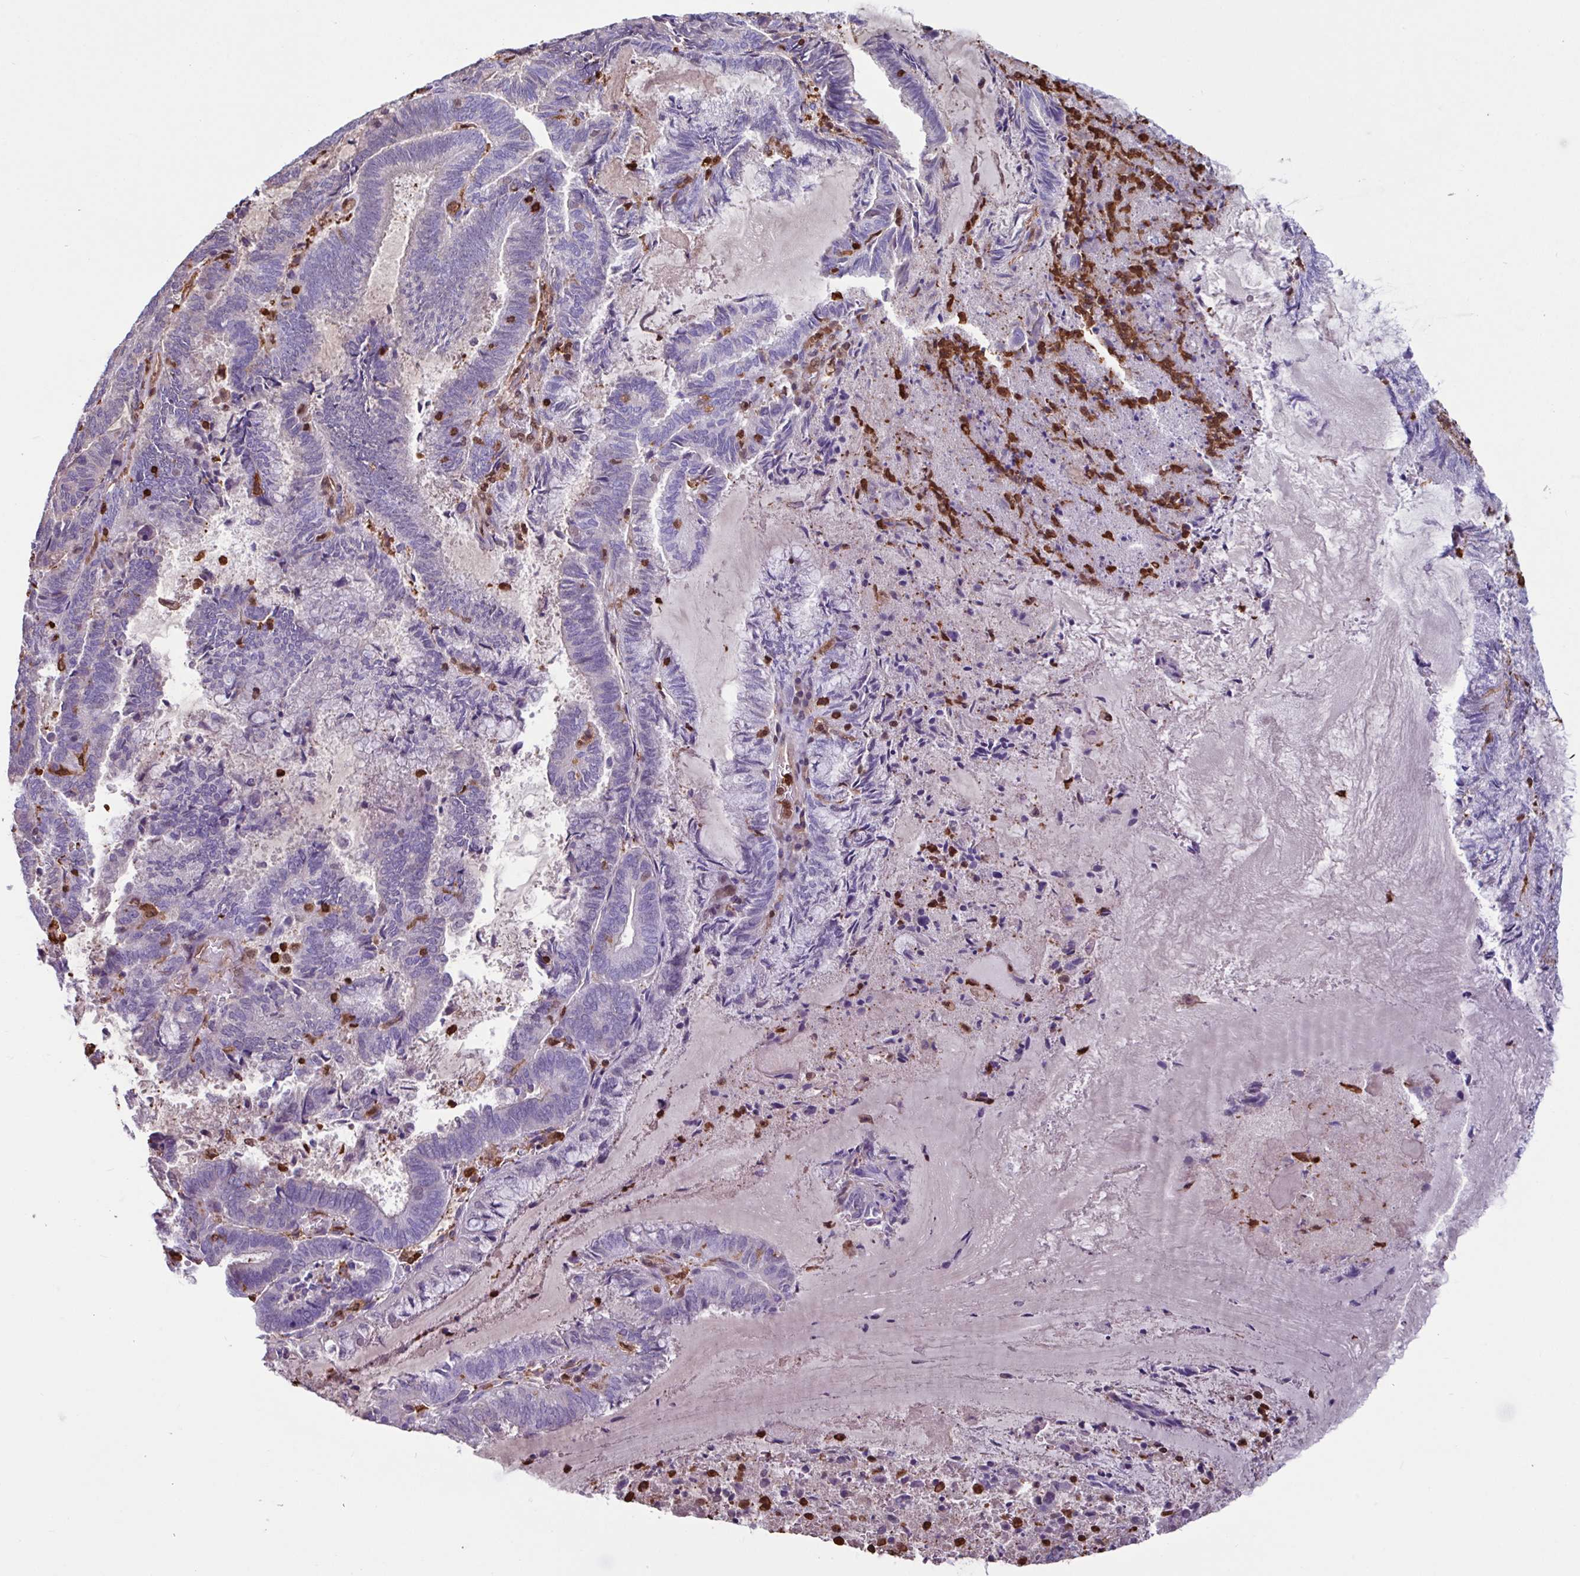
{"staining": {"intensity": "negative", "quantity": "none", "location": "none"}, "tissue": "endometrial cancer", "cell_type": "Tumor cells", "image_type": "cancer", "snomed": [{"axis": "morphology", "description": "Adenocarcinoma, NOS"}, {"axis": "topography", "description": "Endometrium"}], "caption": "High magnification brightfield microscopy of endometrial adenocarcinoma stained with DAB (3,3'-diaminobenzidine) (brown) and counterstained with hematoxylin (blue): tumor cells show no significant positivity.", "gene": "ARHGDIB", "patient": {"sex": "female", "age": 80}}